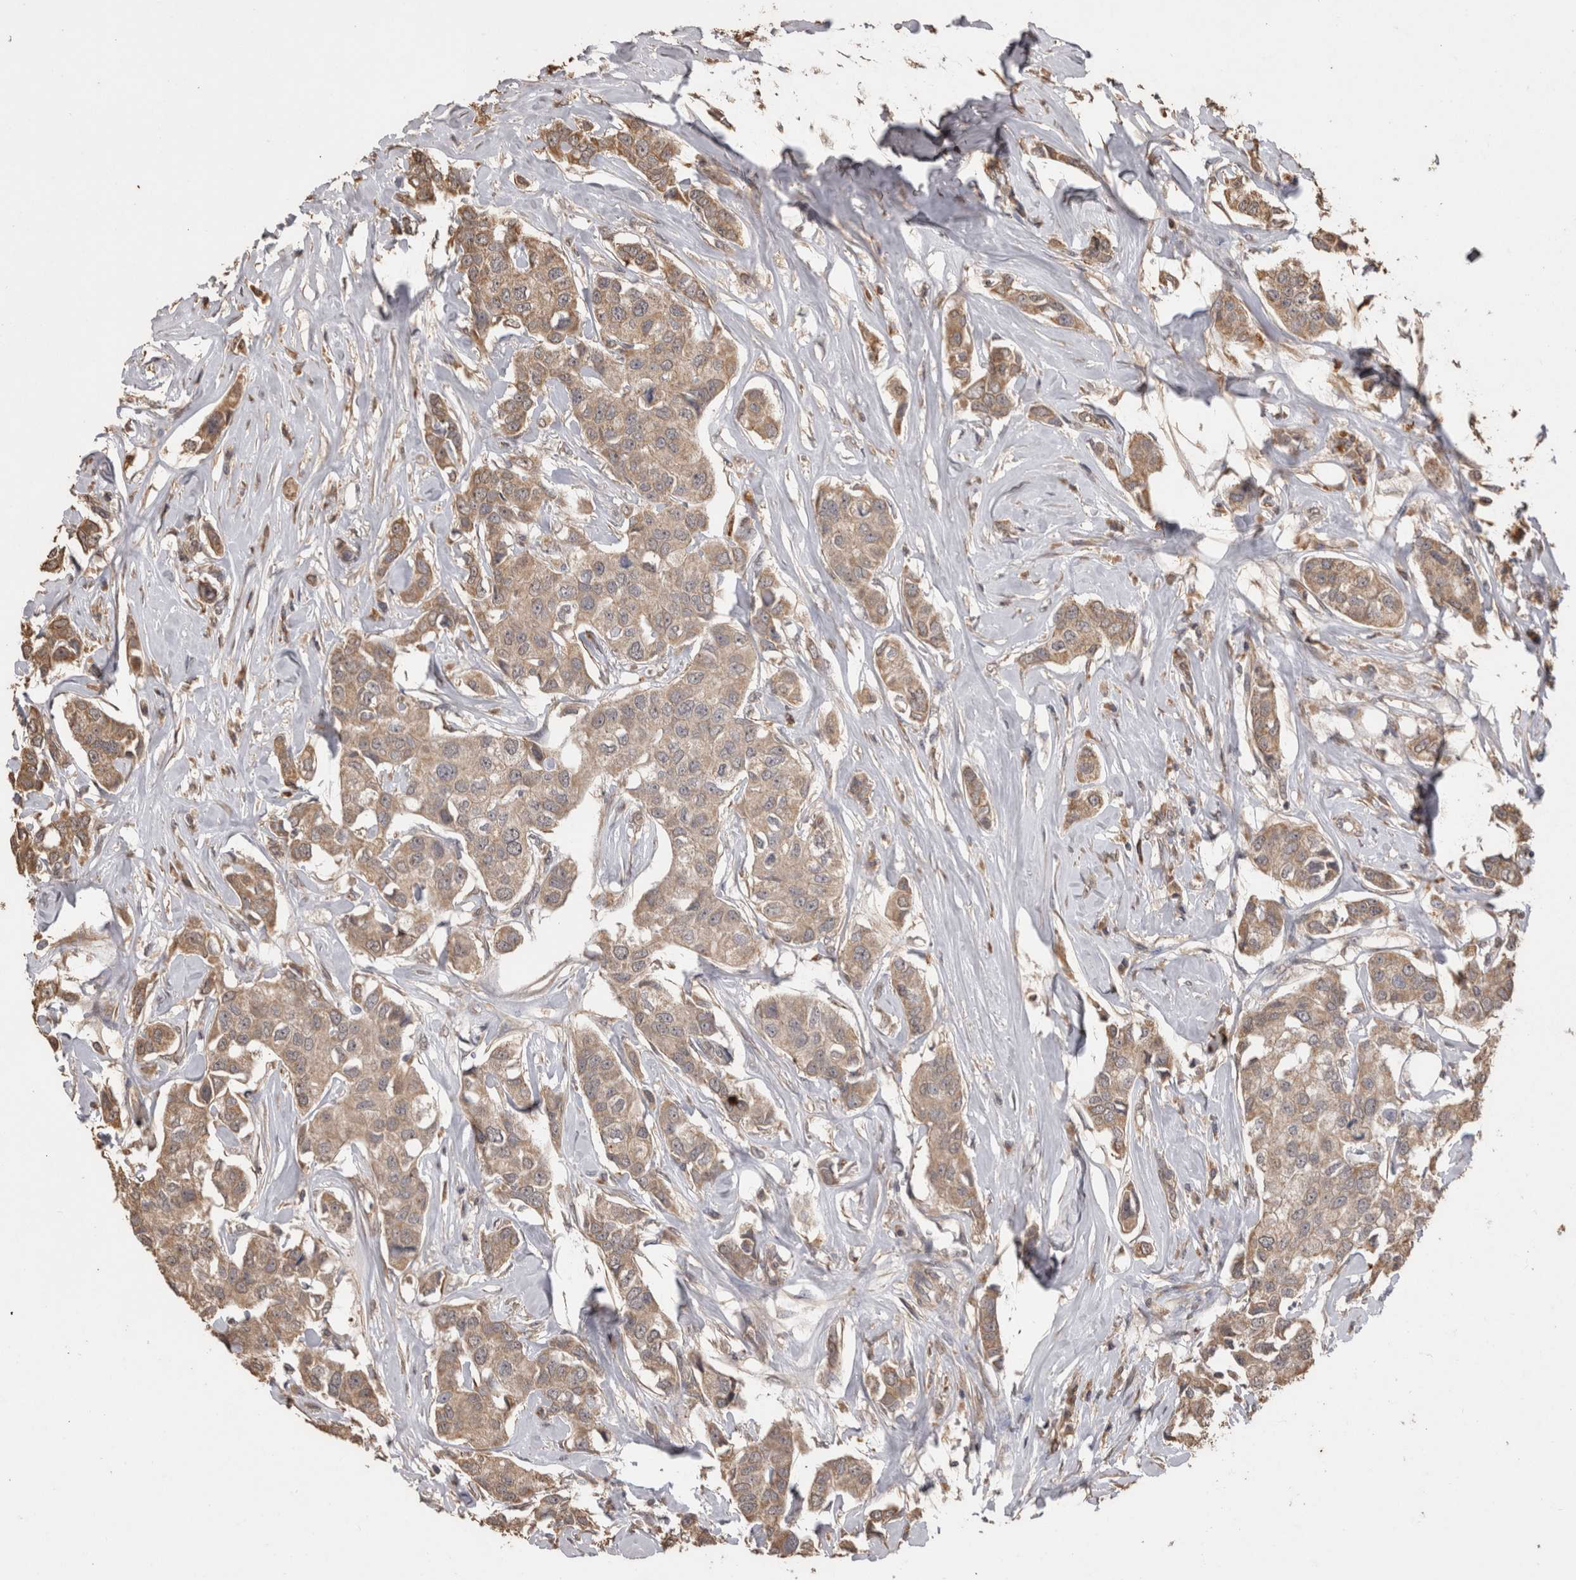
{"staining": {"intensity": "moderate", "quantity": ">75%", "location": "cytoplasmic/membranous"}, "tissue": "breast cancer", "cell_type": "Tumor cells", "image_type": "cancer", "snomed": [{"axis": "morphology", "description": "Duct carcinoma"}, {"axis": "topography", "description": "Breast"}], "caption": "Infiltrating ductal carcinoma (breast) stained with a protein marker demonstrates moderate staining in tumor cells.", "gene": "SOCS5", "patient": {"sex": "female", "age": 80}}